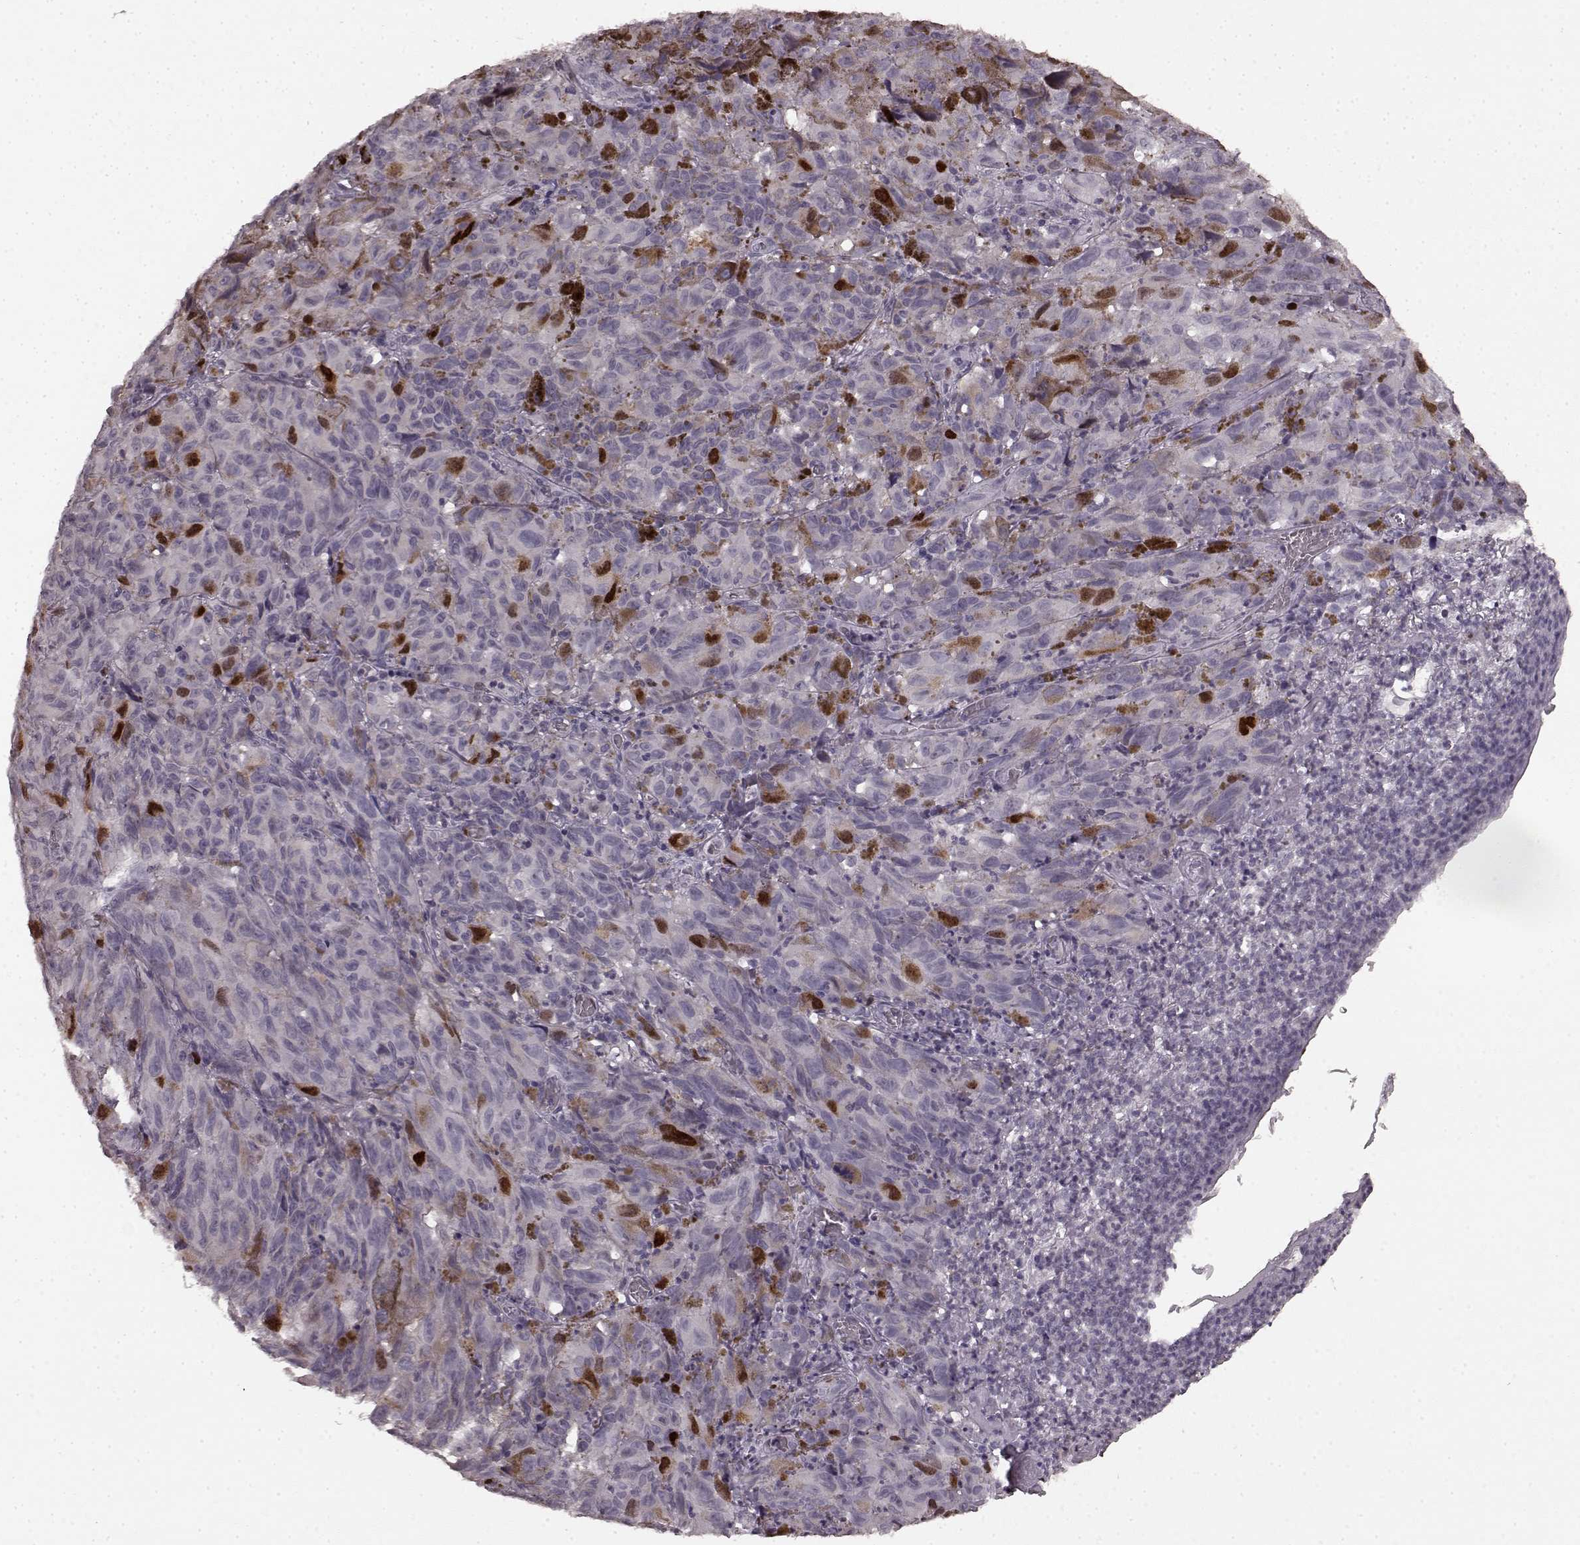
{"staining": {"intensity": "strong", "quantity": "<25%", "location": "nuclear"}, "tissue": "melanoma", "cell_type": "Tumor cells", "image_type": "cancer", "snomed": [{"axis": "morphology", "description": "Malignant melanoma, NOS"}, {"axis": "topography", "description": "Vulva, labia, clitoris and Bartholin´s gland, NO"}], "caption": "Immunohistochemistry (DAB (3,3'-diaminobenzidine)) staining of human melanoma exhibits strong nuclear protein staining in approximately <25% of tumor cells. The staining was performed using DAB, with brown indicating positive protein expression. Nuclei are stained blue with hematoxylin.", "gene": "CCNA2", "patient": {"sex": "female", "age": 75}}